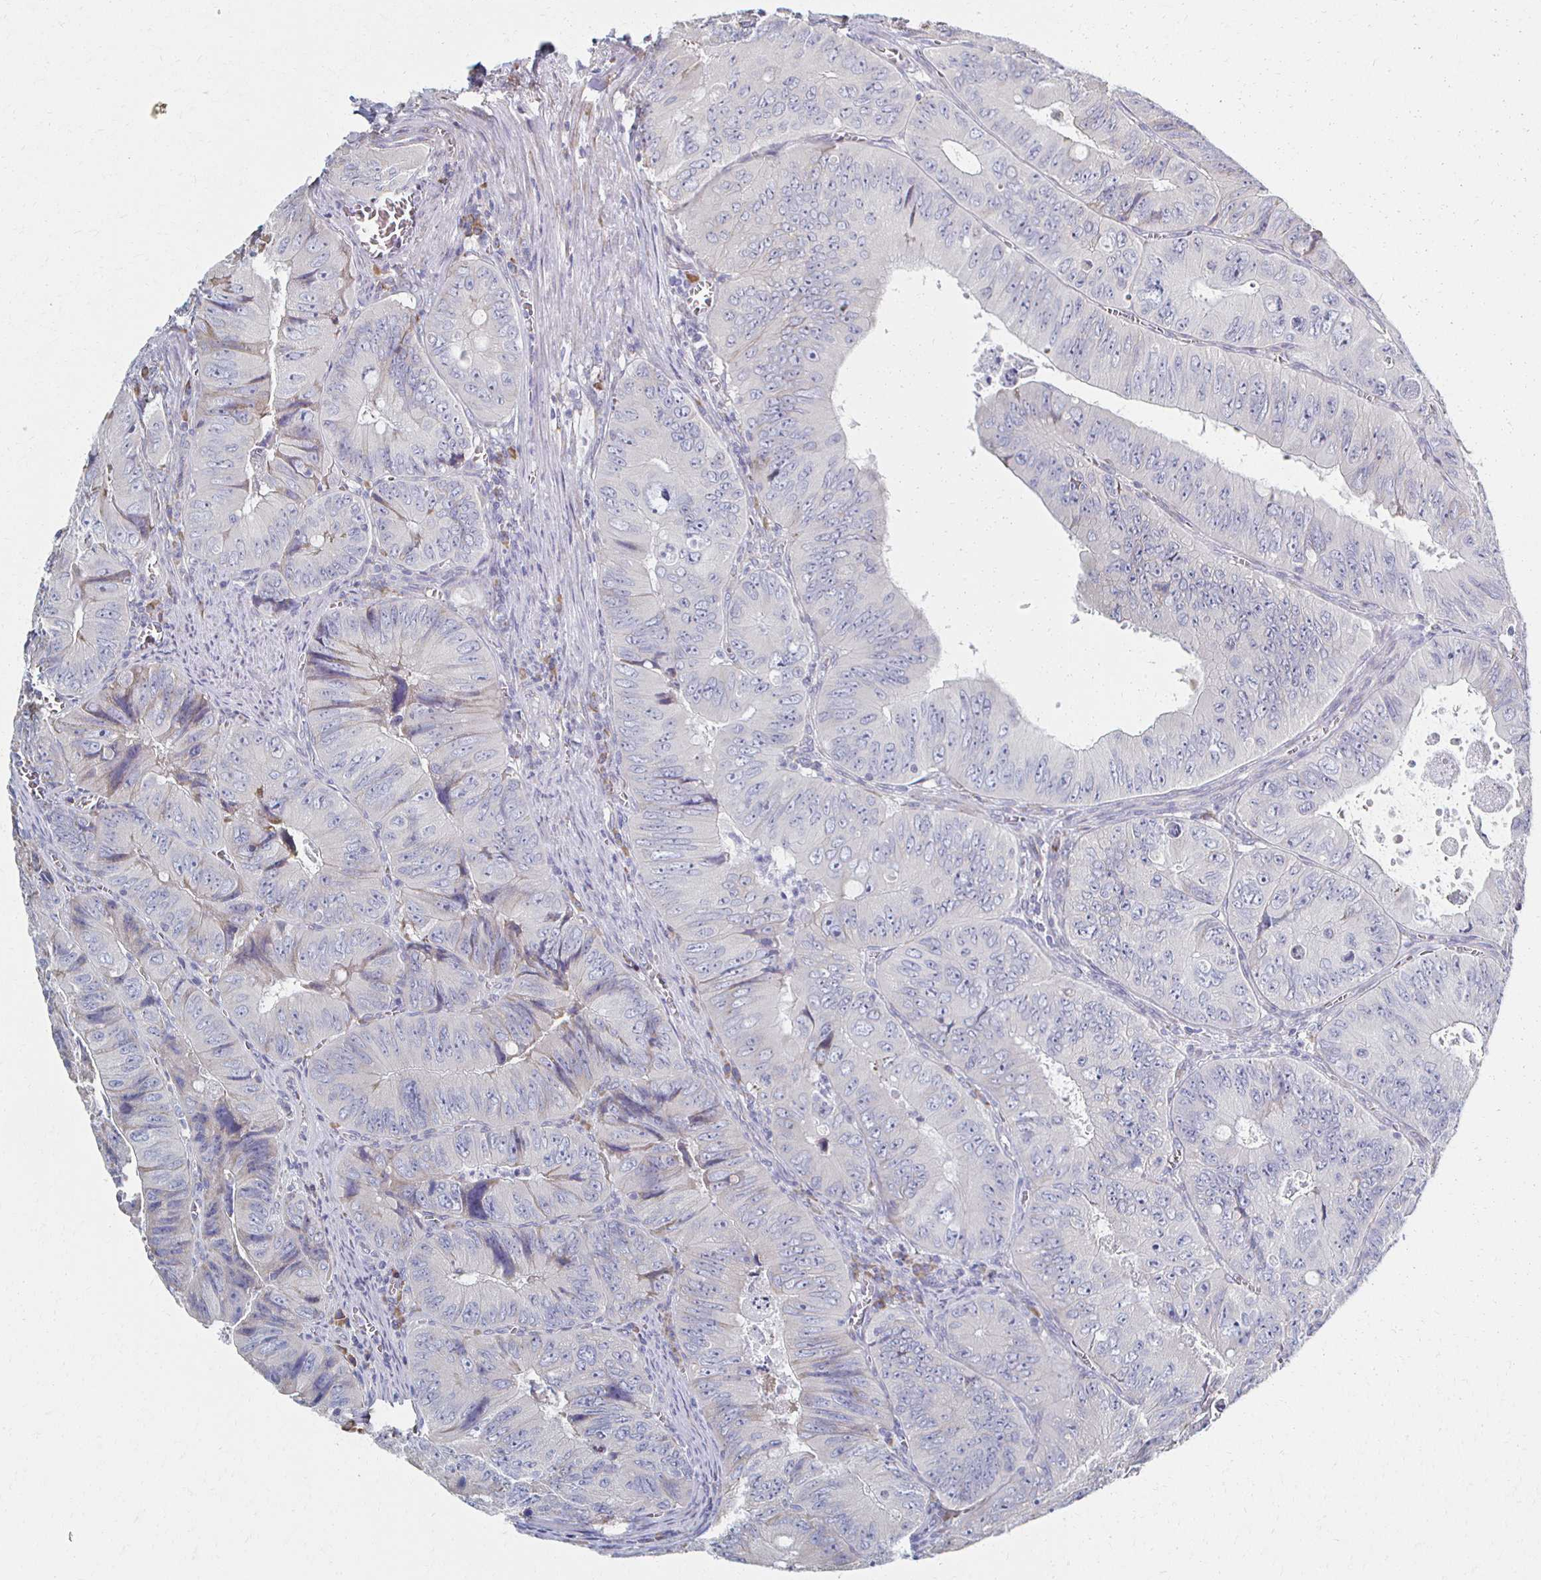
{"staining": {"intensity": "negative", "quantity": "none", "location": "none"}, "tissue": "colorectal cancer", "cell_type": "Tumor cells", "image_type": "cancer", "snomed": [{"axis": "morphology", "description": "Adenocarcinoma, NOS"}, {"axis": "topography", "description": "Colon"}], "caption": "Tumor cells are negative for brown protein staining in adenocarcinoma (colorectal).", "gene": "ATP1A3", "patient": {"sex": "female", "age": 84}}